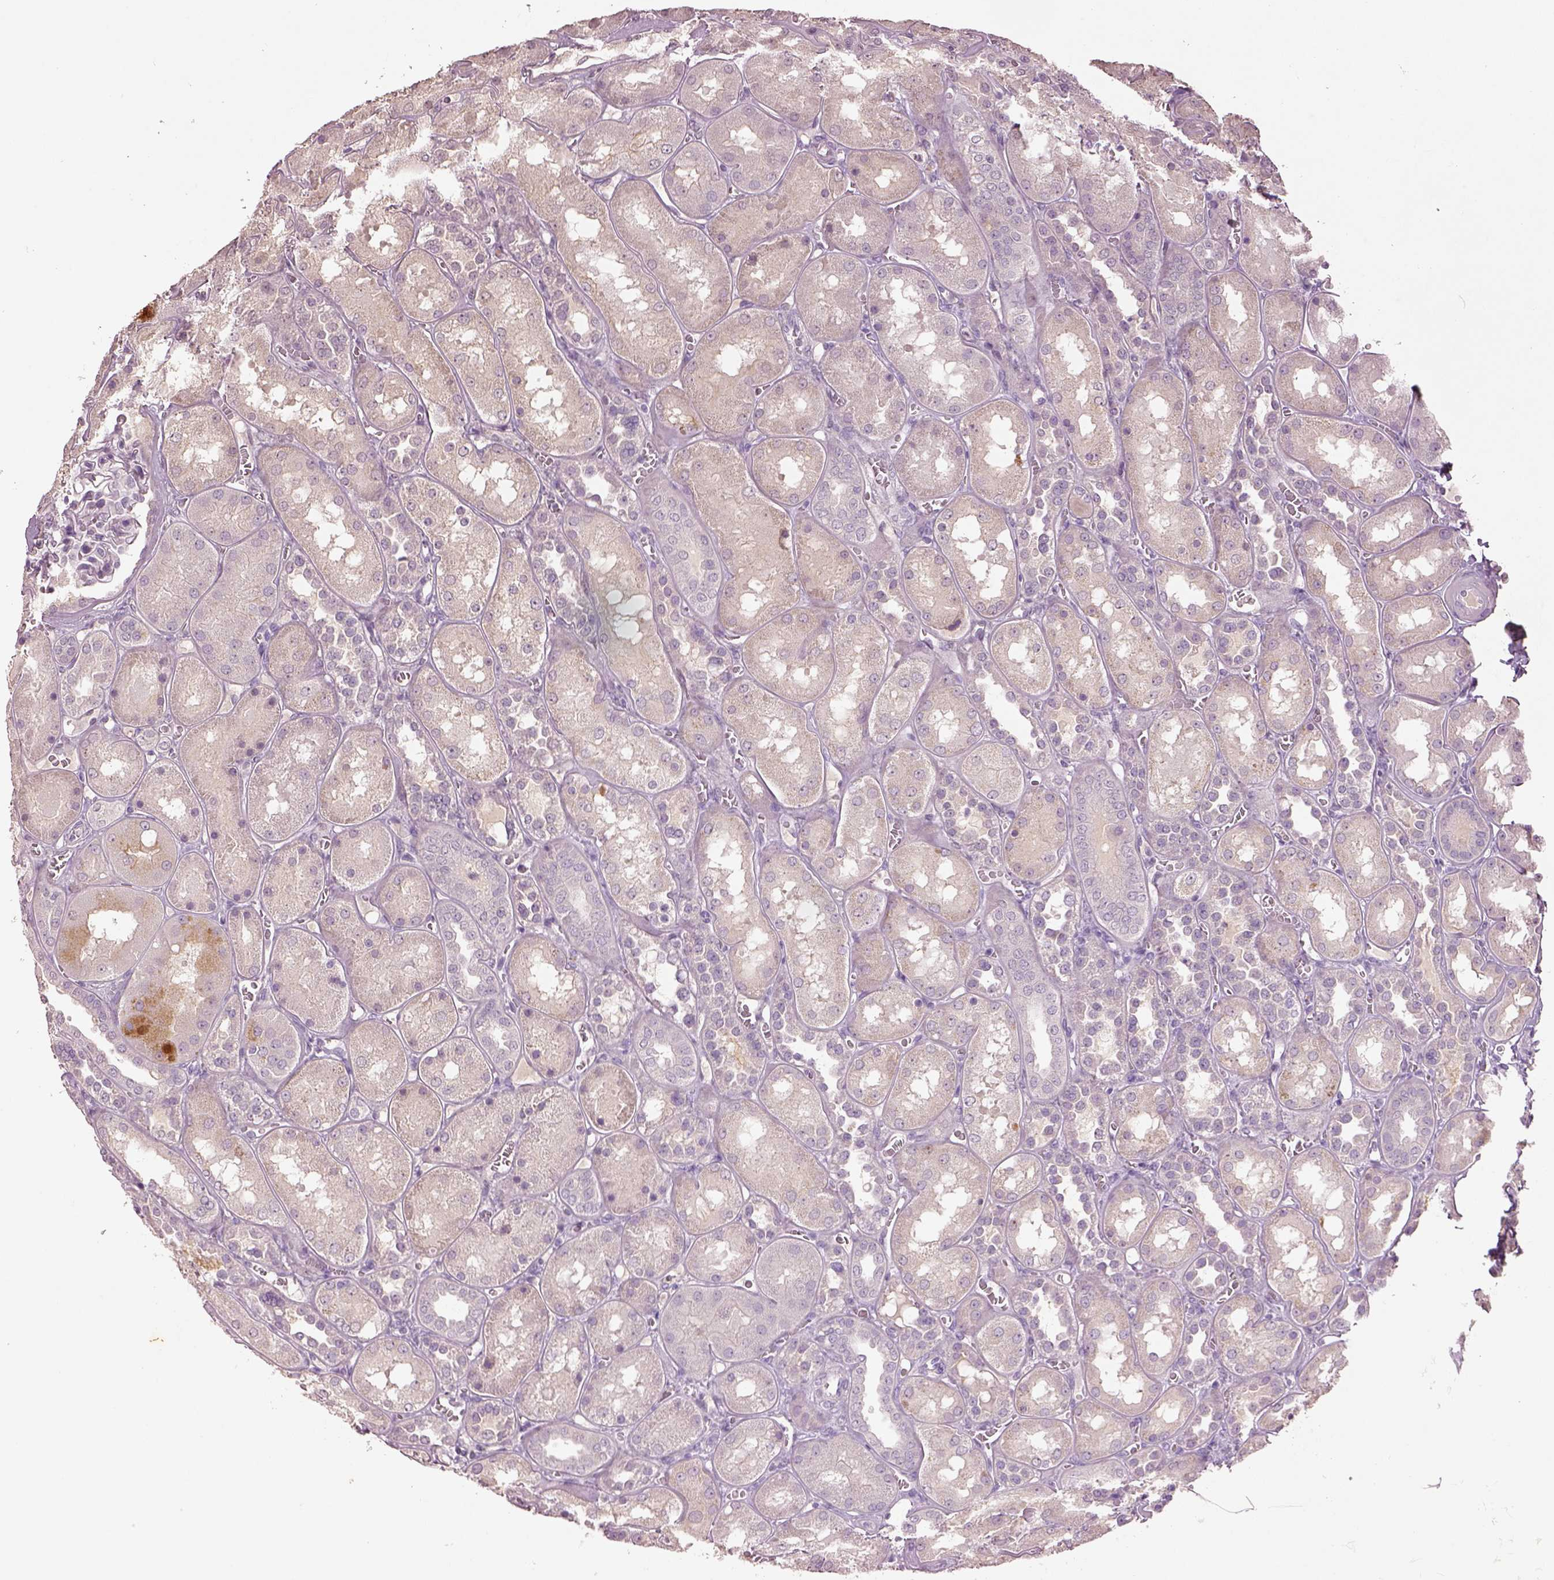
{"staining": {"intensity": "negative", "quantity": "none", "location": "none"}, "tissue": "kidney", "cell_type": "Cells in glomeruli", "image_type": "normal", "snomed": [{"axis": "morphology", "description": "Normal tissue, NOS"}, {"axis": "topography", "description": "Kidney"}], "caption": "Cells in glomeruli are negative for protein expression in benign human kidney. Brightfield microscopy of IHC stained with DAB (brown) and hematoxylin (blue), captured at high magnification.", "gene": "KCNIP3", "patient": {"sex": "male", "age": 73}}